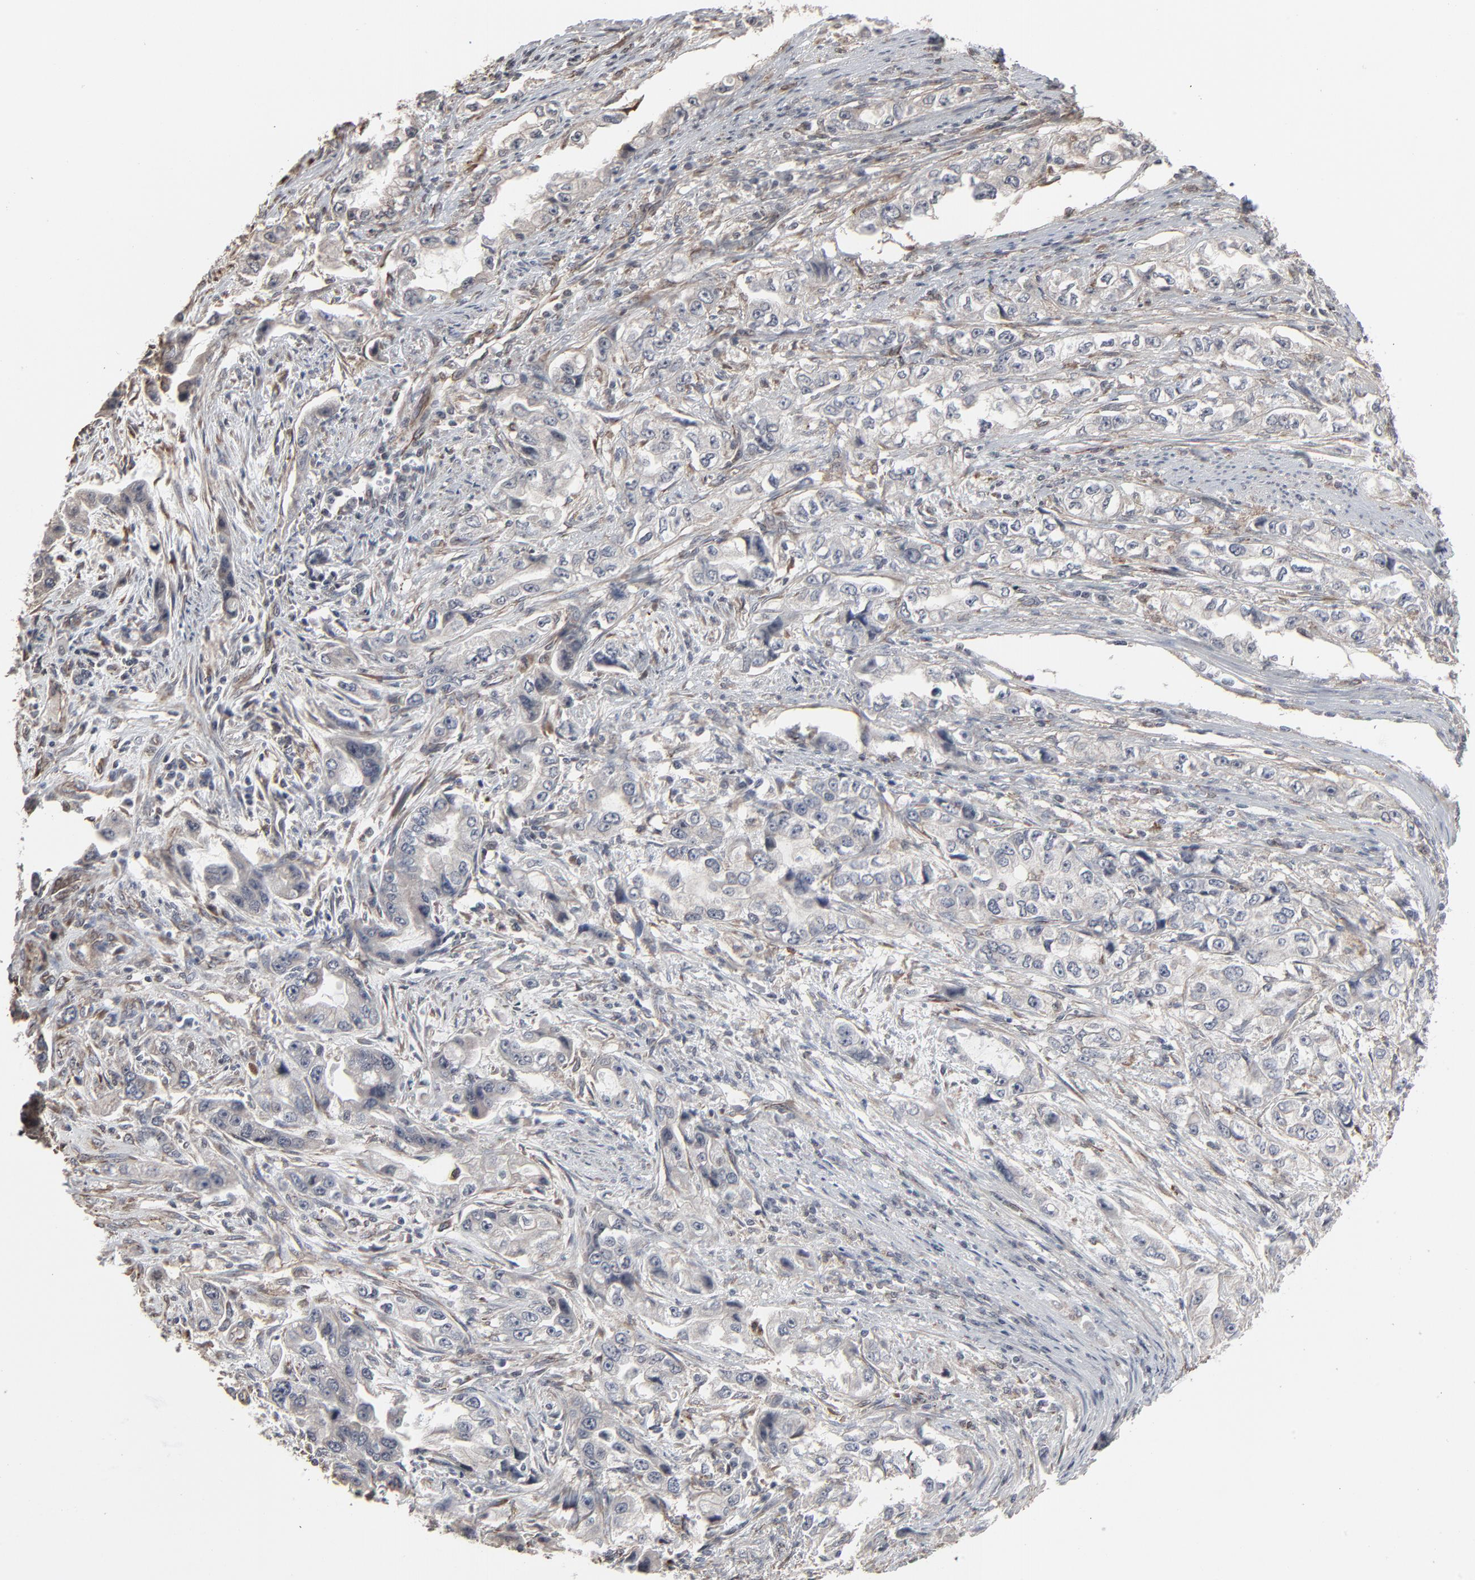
{"staining": {"intensity": "weak", "quantity": "<25%", "location": "cytoplasmic/membranous"}, "tissue": "stomach cancer", "cell_type": "Tumor cells", "image_type": "cancer", "snomed": [{"axis": "morphology", "description": "Adenocarcinoma, NOS"}, {"axis": "topography", "description": "Stomach, lower"}], "caption": "Human stomach cancer (adenocarcinoma) stained for a protein using immunohistochemistry (IHC) shows no staining in tumor cells.", "gene": "CTNND1", "patient": {"sex": "female", "age": 93}}